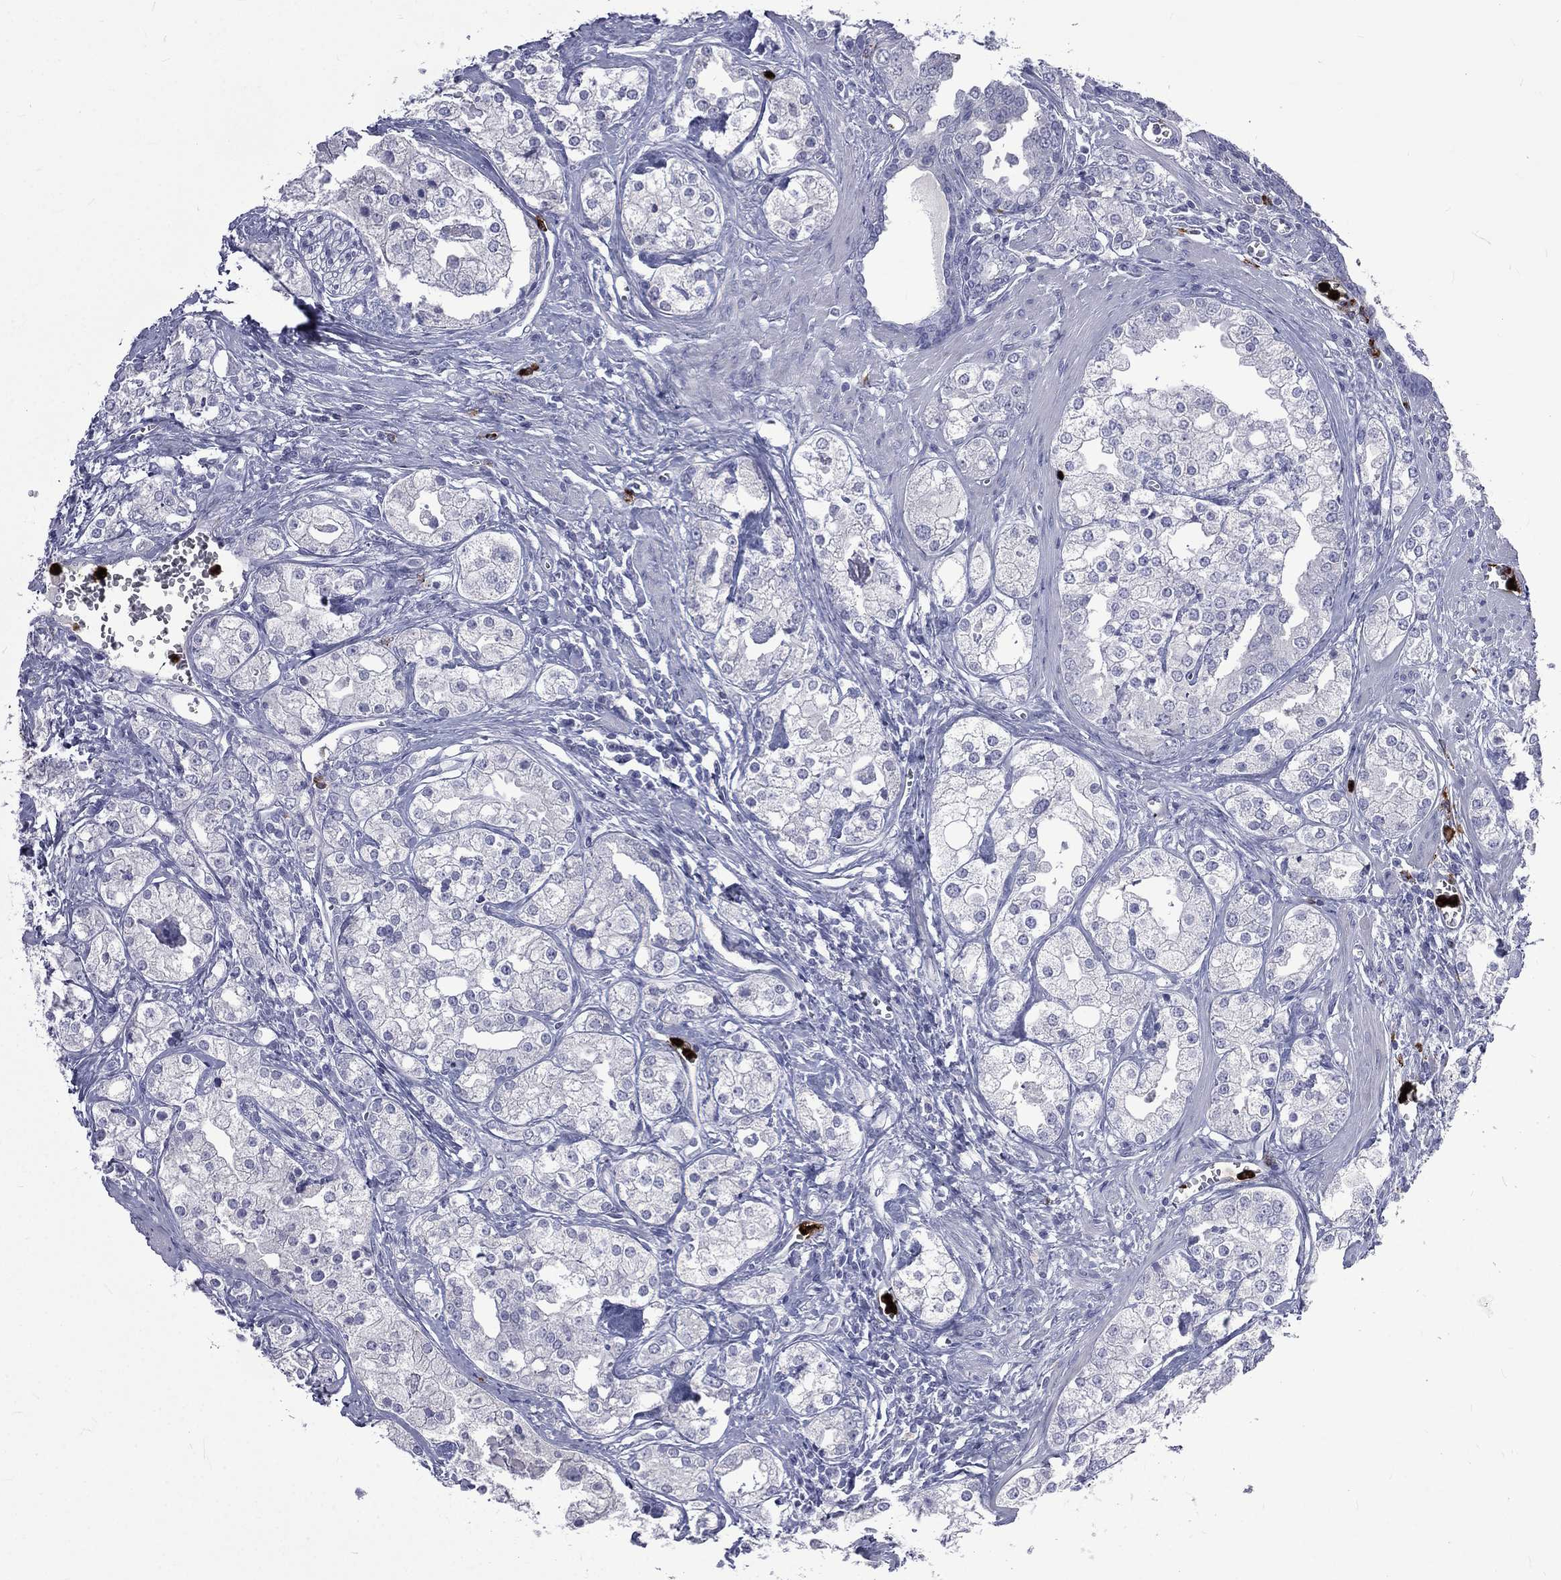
{"staining": {"intensity": "negative", "quantity": "none", "location": "none"}, "tissue": "prostate cancer", "cell_type": "Tumor cells", "image_type": "cancer", "snomed": [{"axis": "morphology", "description": "Adenocarcinoma, NOS"}, {"axis": "topography", "description": "Prostate and seminal vesicle, NOS"}, {"axis": "topography", "description": "Prostate"}], "caption": "Tumor cells show no significant protein expression in prostate cancer (adenocarcinoma).", "gene": "ELANE", "patient": {"sex": "male", "age": 62}}